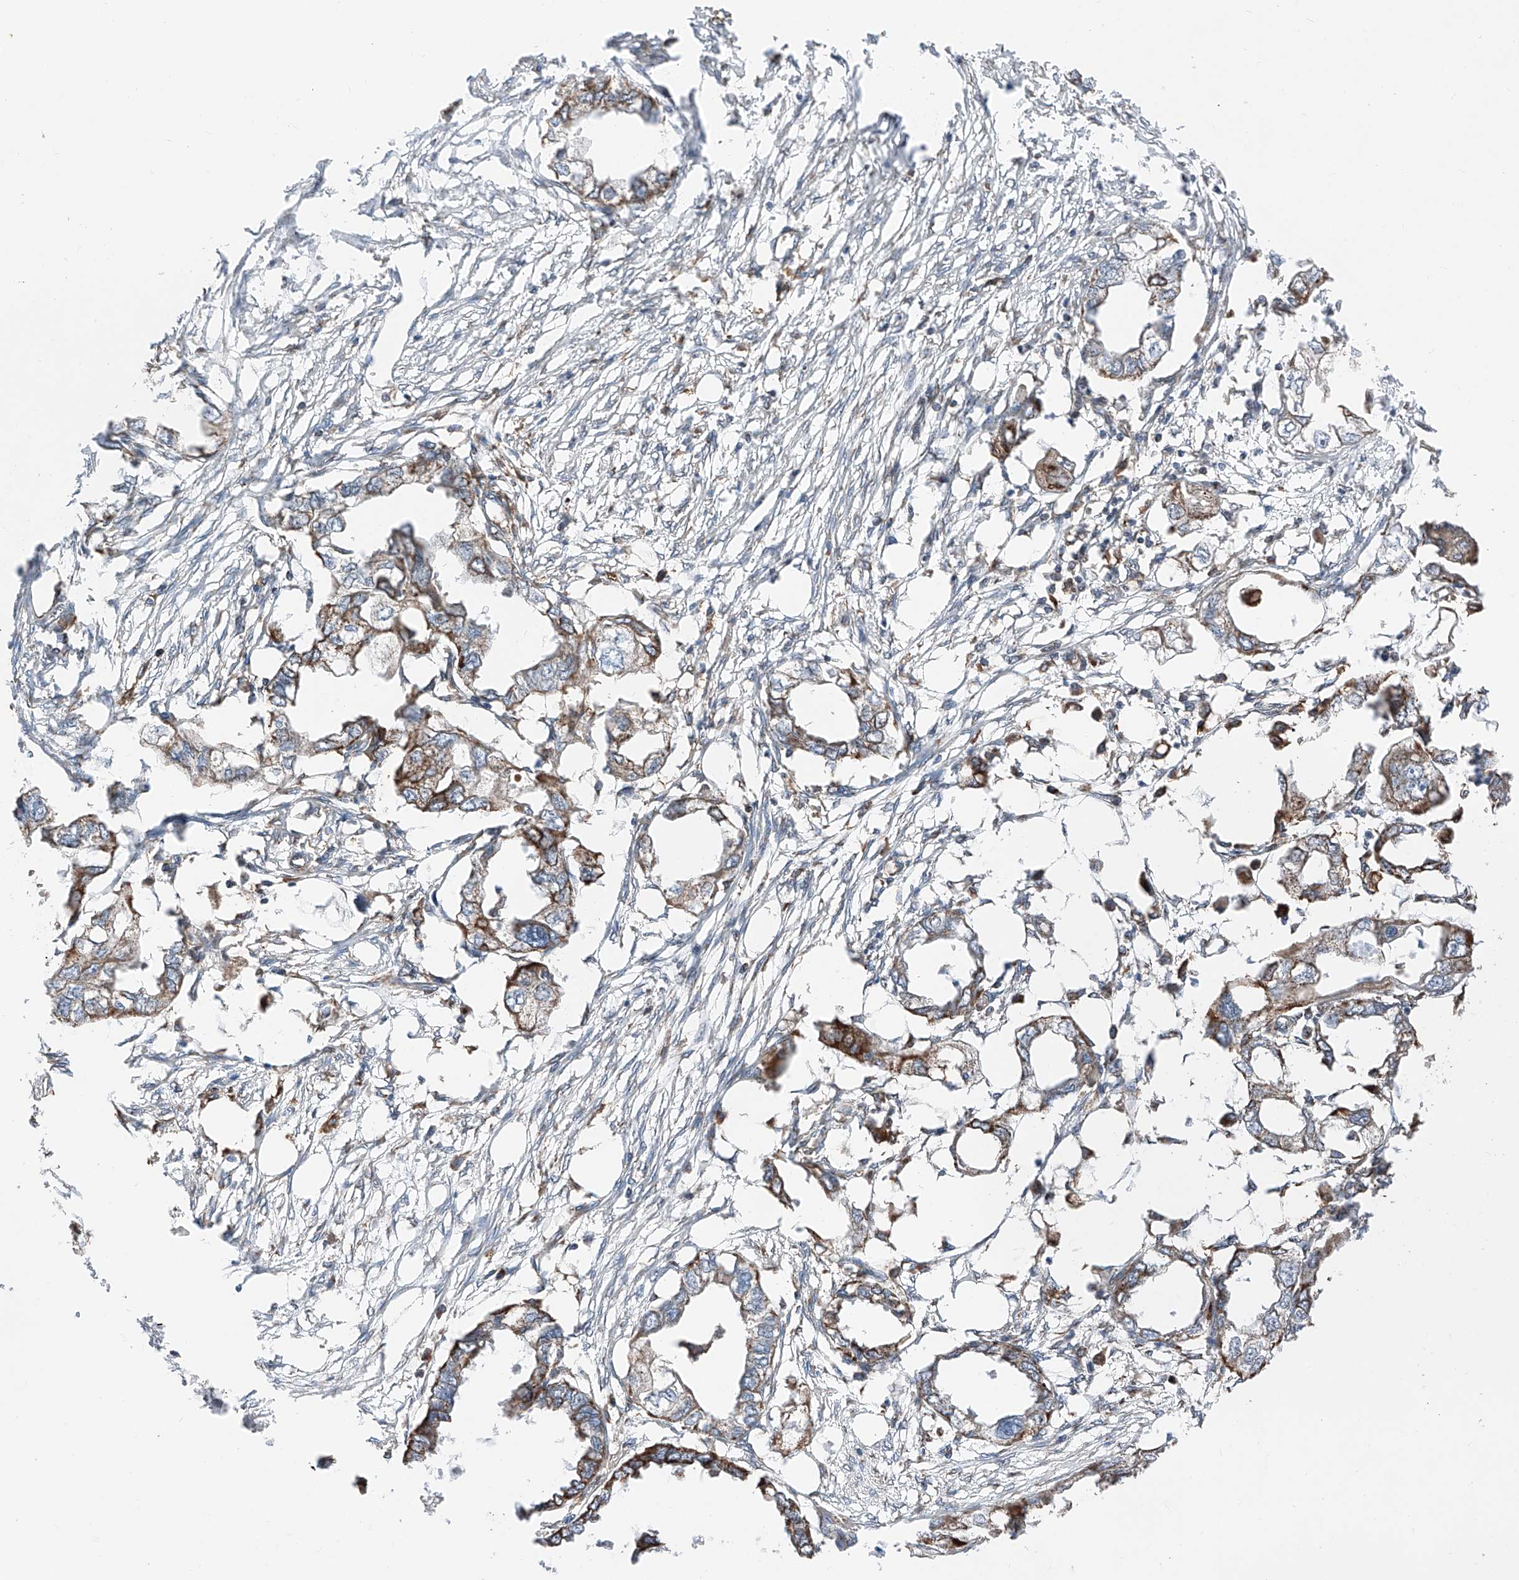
{"staining": {"intensity": "moderate", "quantity": "25%-75%", "location": "cytoplasmic/membranous"}, "tissue": "endometrial cancer", "cell_type": "Tumor cells", "image_type": "cancer", "snomed": [{"axis": "morphology", "description": "Adenocarcinoma, NOS"}, {"axis": "morphology", "description": "Adenocarcinoma, metastatic, NOS"}, {"axis": "topography", "description": "Adipose tissue"}, {"axis": "topography", "description": "Endometrium"}], "caption": "Moderate cytoplasmic/membranous protein positivity is appreciated in about 25%-75% of tumor cells in endometrial metastatic adenocarcinoma. (DAB = brown stain, brightfield microscopy at high magnification).", "gene": "ZSCAN29", "patient": {"sex": "female", "age": 67}}